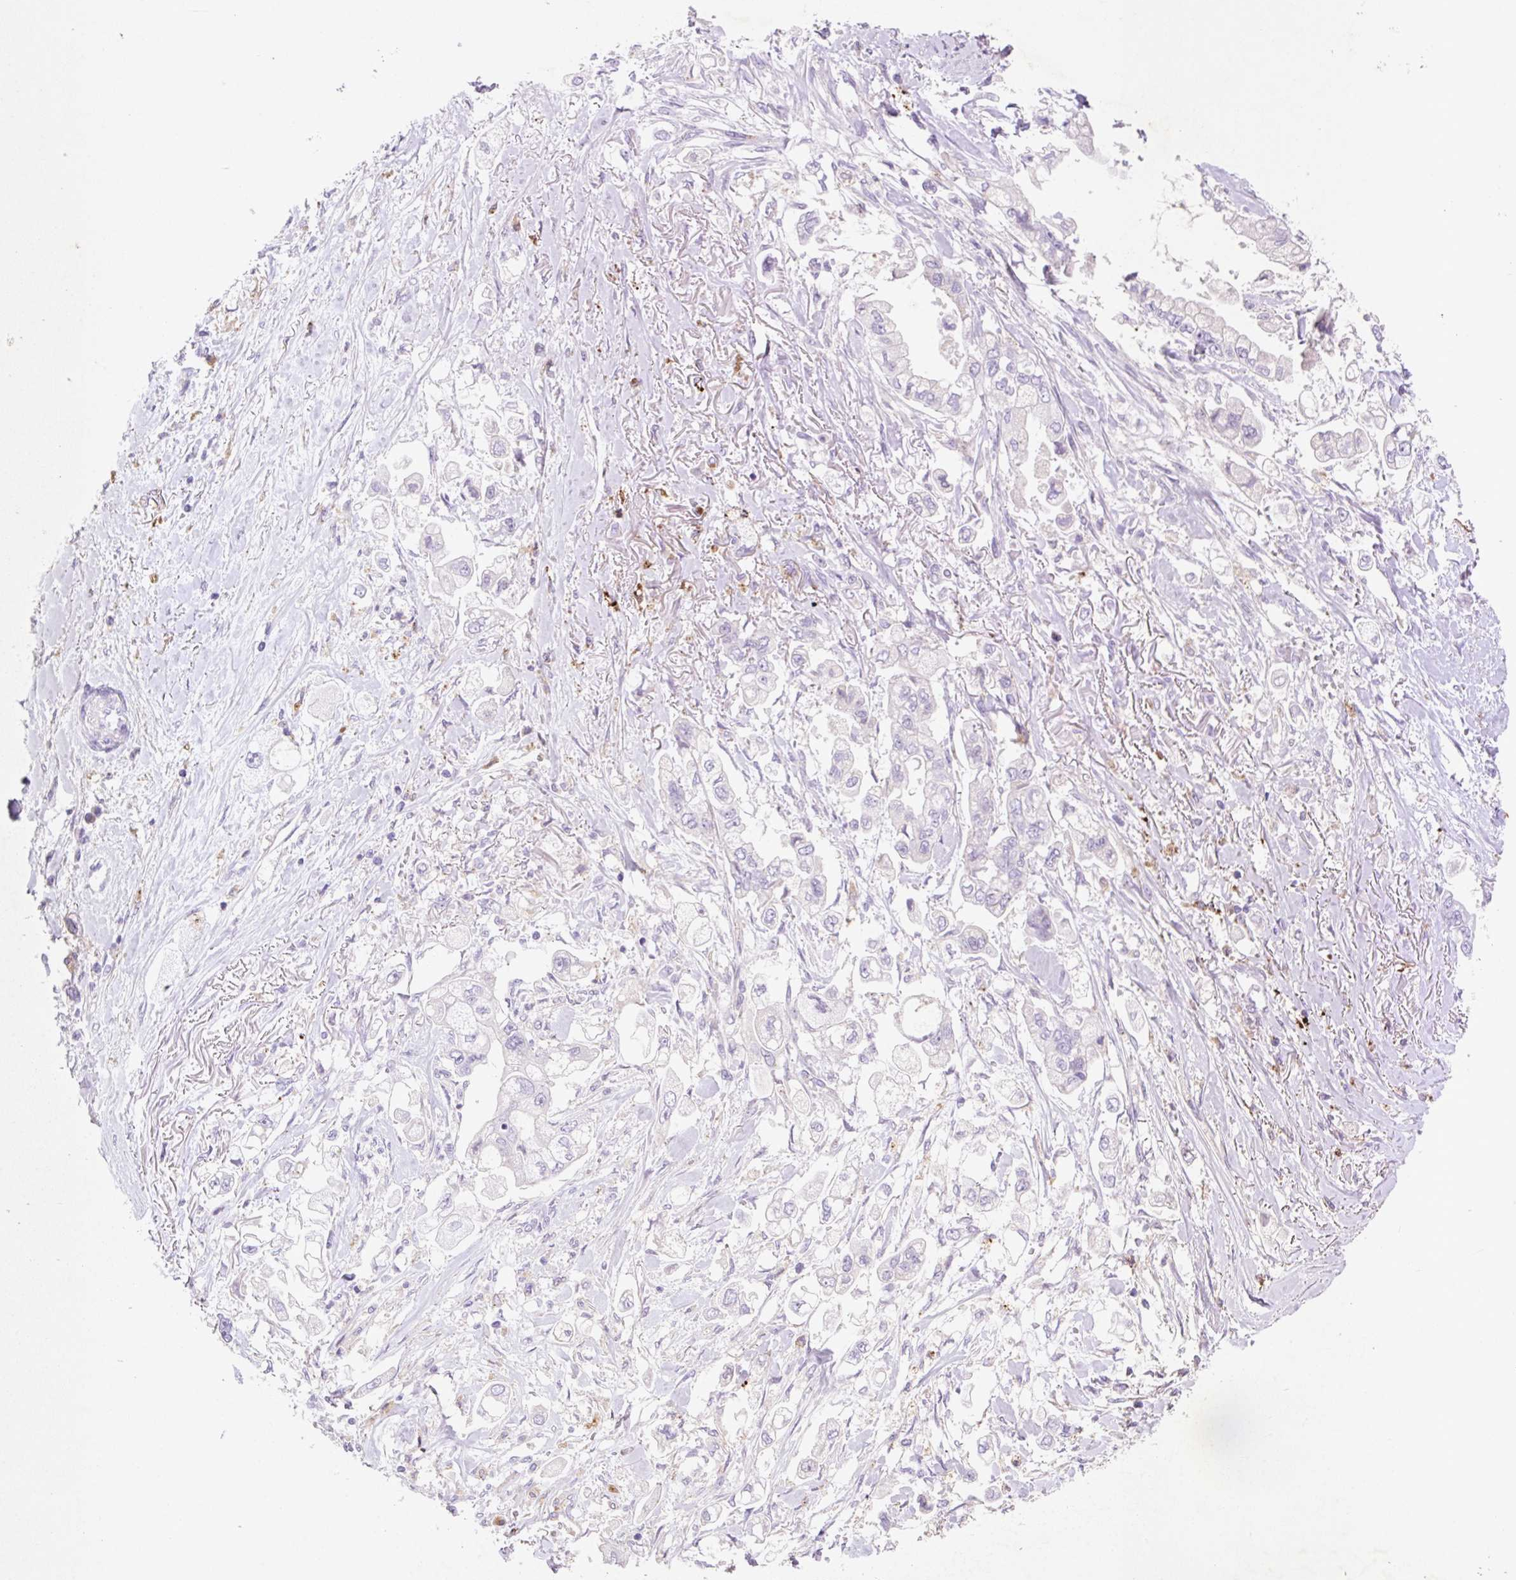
{"staining": {"intensity": "negative", "quantity": "none", "location": "none"}, "tissue": "stomach cancer", "cell_type": "Tumor cells", "image_type": "cancer", "snomed": [{"axis": "morphology", "description": "Adenocarcinoma, NOS"}, {"axis": "topography", "description": "Stomach"}], "caption": "Immunohistochemistry (IHC) micrograph of neoplastic tissue: stomach cancer (adenocarcinoma) stained with DAB (3,3'-diaminobenzidine) displays no significant protein expression in tumor cells.", "gene": "HEXA", "patient": {"sex": "male", "age": 62}}